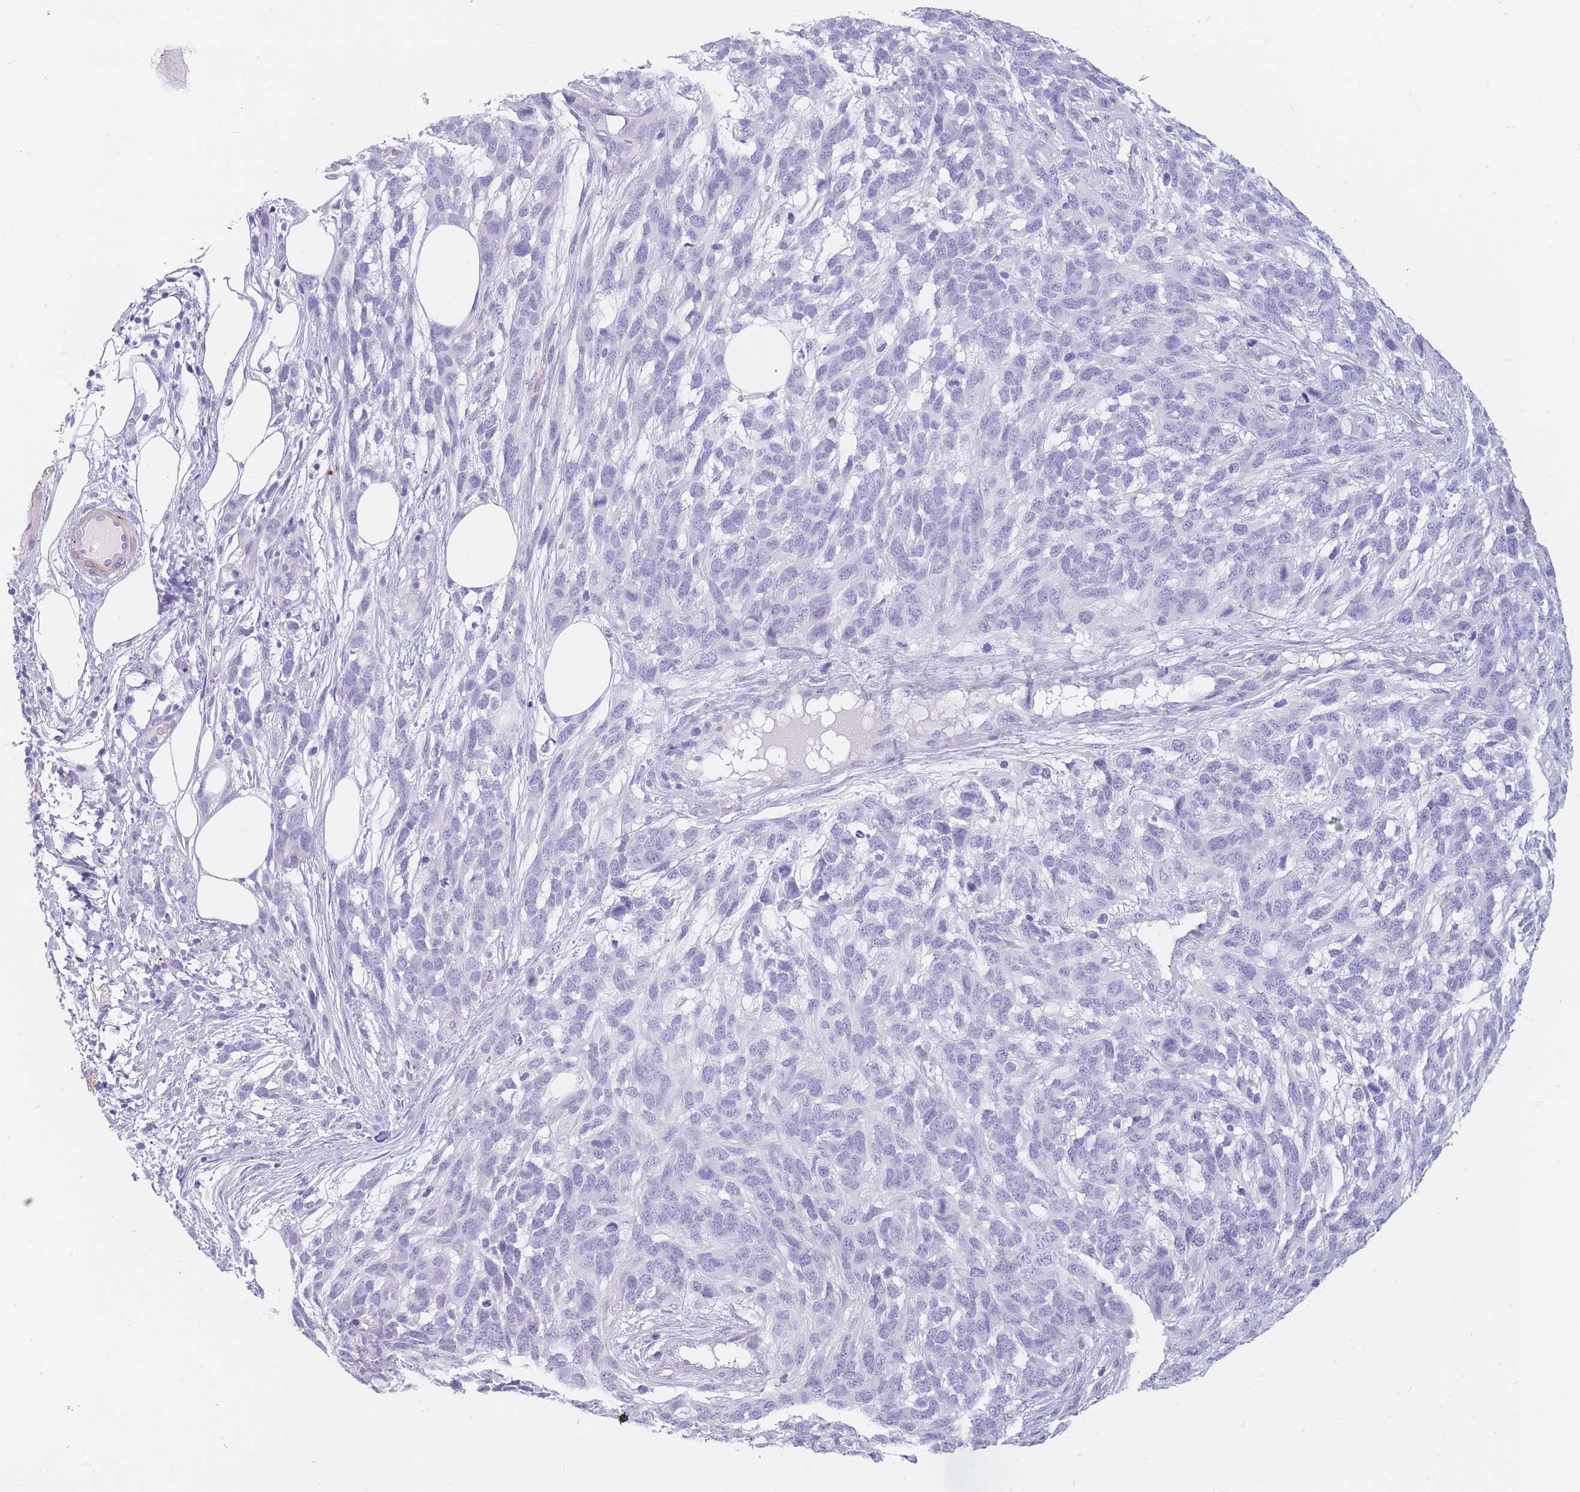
{"staining": {"intensity": "negative", "quantity": "none", "location": "none"}, "tissue": "melanoma", "cell_type": "Tumor cells", "image_type": "cancer", "snomed": [{"axis": "morphology", "description": "Normal morphology"}, {"axis": "morphology", "description": "Malignant melanoma, NOS"}, {"axis": "topography", "description": "Skin"}], "caption": "IHC photomicrograph of melanoma stained for a protein (brown), which exhibits no positivity in tumor cells. (DAB (3,3'-diaminobenzidine) IHC with hematoxylin counter stain).", "gene": "UPK1A", "patient": {"sex": "female", "age": 72}}